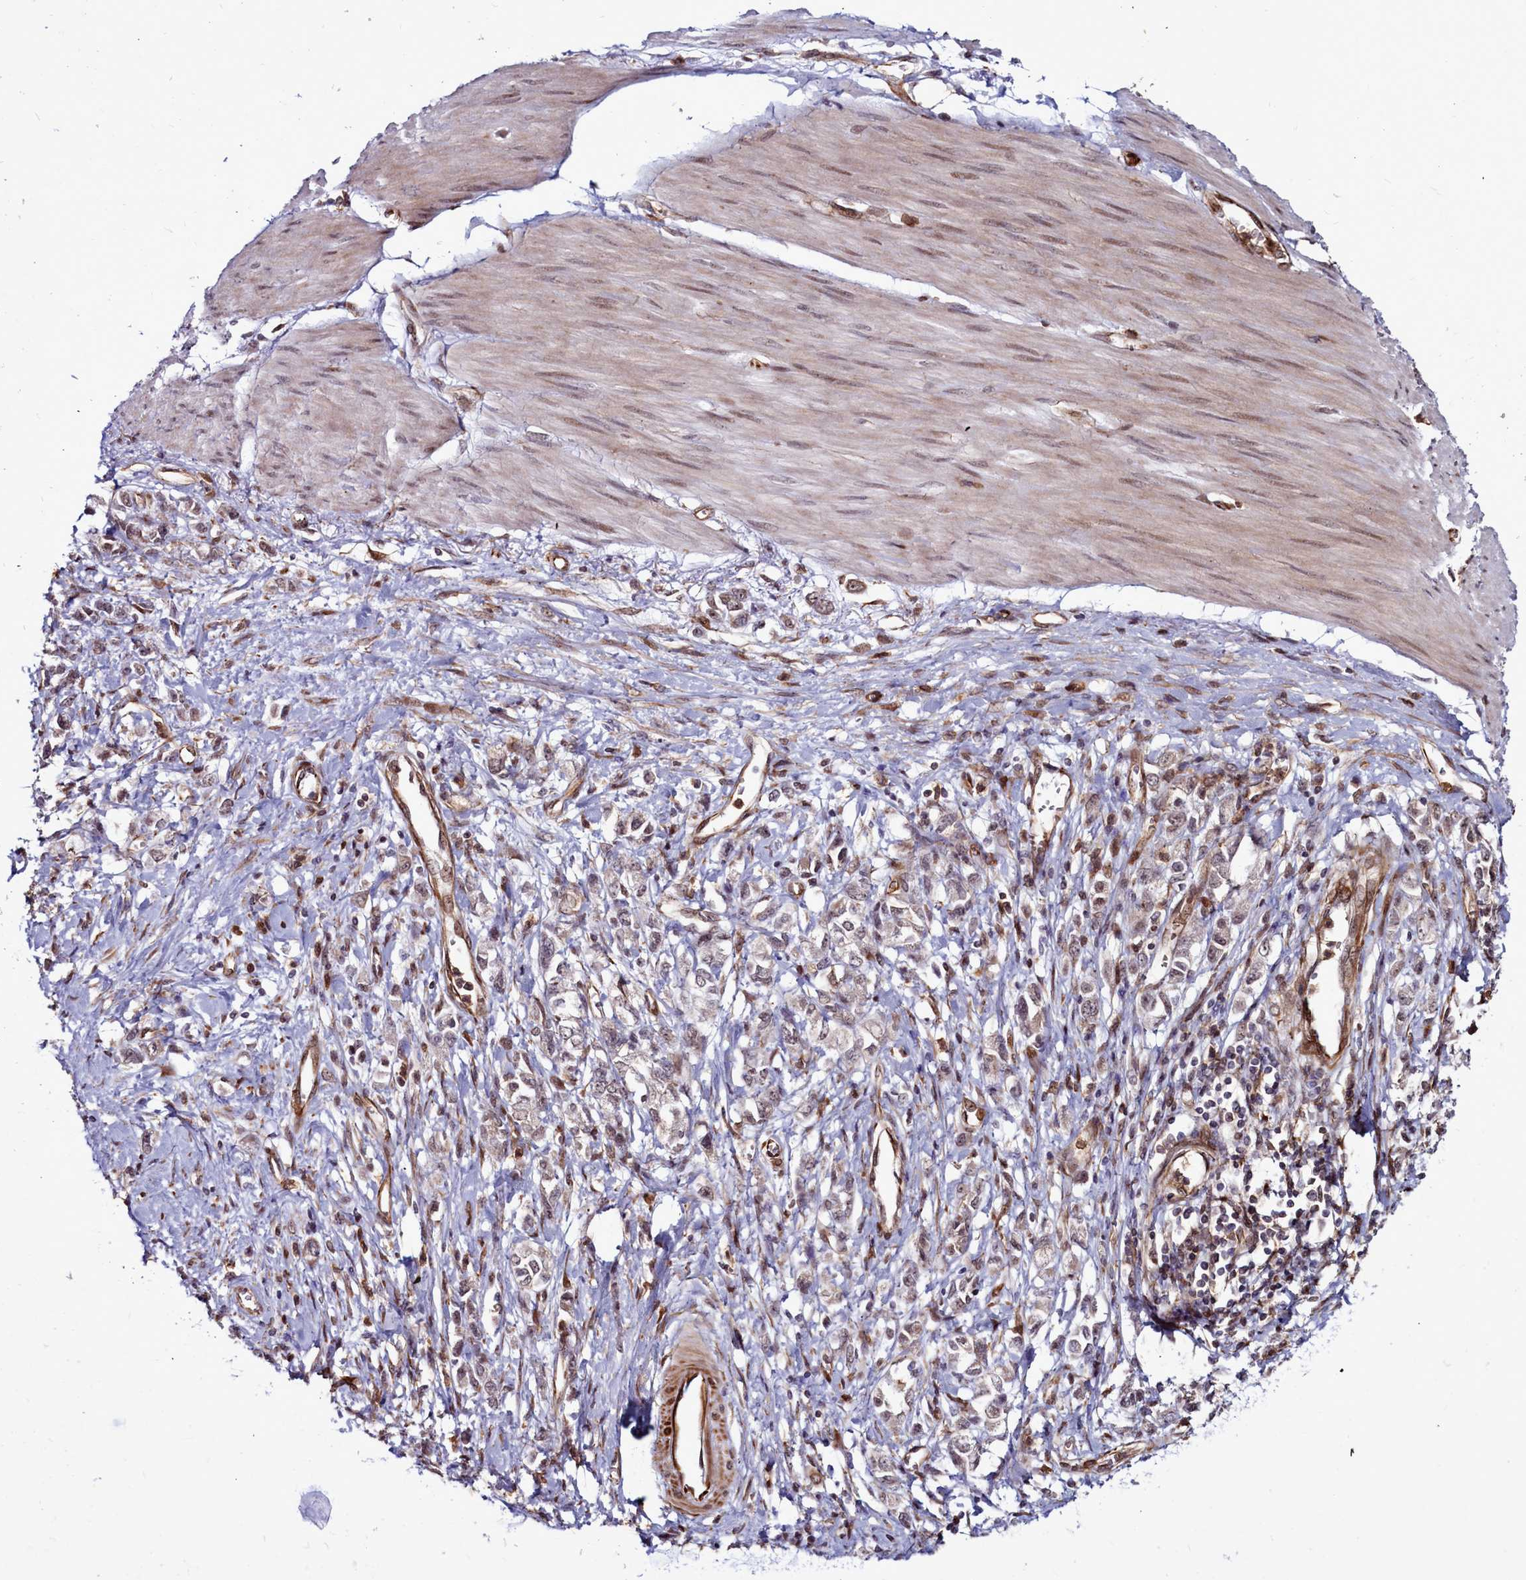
{"staining": {"intensity": "negative", "quantity": "none", "location": "none"}, "tissue": "stomach cancer", "cell_type": "Tumor cells", "image_type": "cancer", "snomed": [{"axis": "morphology", "description": "Adenocarcinoma, NOS"}, {"axis": "topography", "description": "Stomach"}], "caption": "A histopathology image of stomach cancer (adenocarcinoma) stained for a protein displays no brown staining in tumor cells.", "gene": "CLK3", "patient": {"sex": "female", "age": 76}}